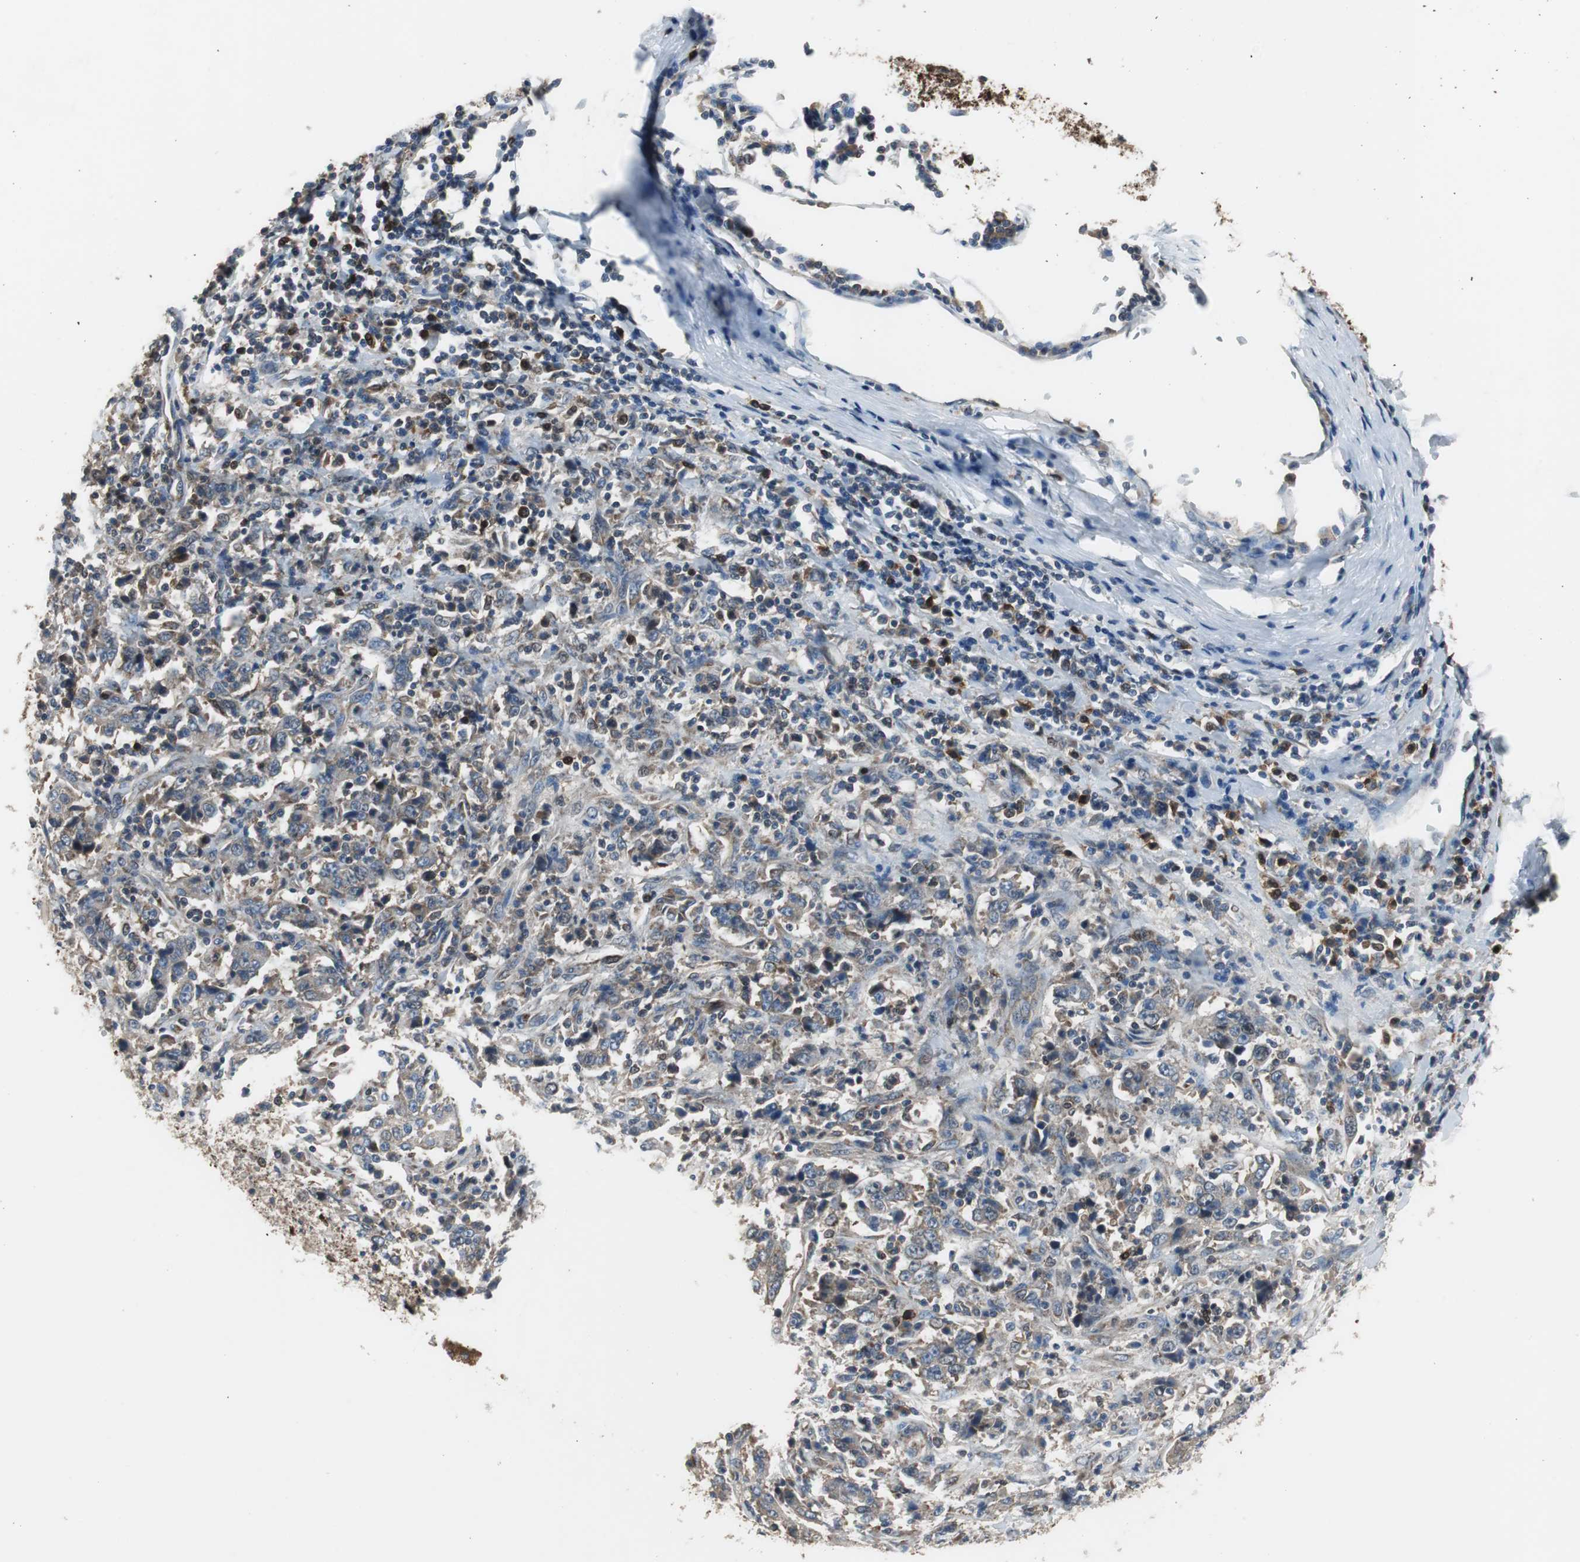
{"staining": {"intensity": "weak", "quantity": ">75%", "location": "cytoplasmic/membranous"}, "tissue": "stomach cancer", "cell_type": "Tumor cells", "image_type": "cancer", "snomed": [{"axis": "morphology", "description": "Normal tissue, NOS"}, {"axis": "morphology", "description": "Adenocarcinoma, NOS"}, {"axis": "topography", "description": "Stomach, upper"}, {"axis": "topography", "description": "Stomach"}], "caption": "Stomach cancer stained with immunohistochemistry (IHC) reveals weak cytoplasmic/membranous expression in about >75% of tumor cells.", "gene": "PI4KB", "patient": {"sex": "male", "age": 59}}